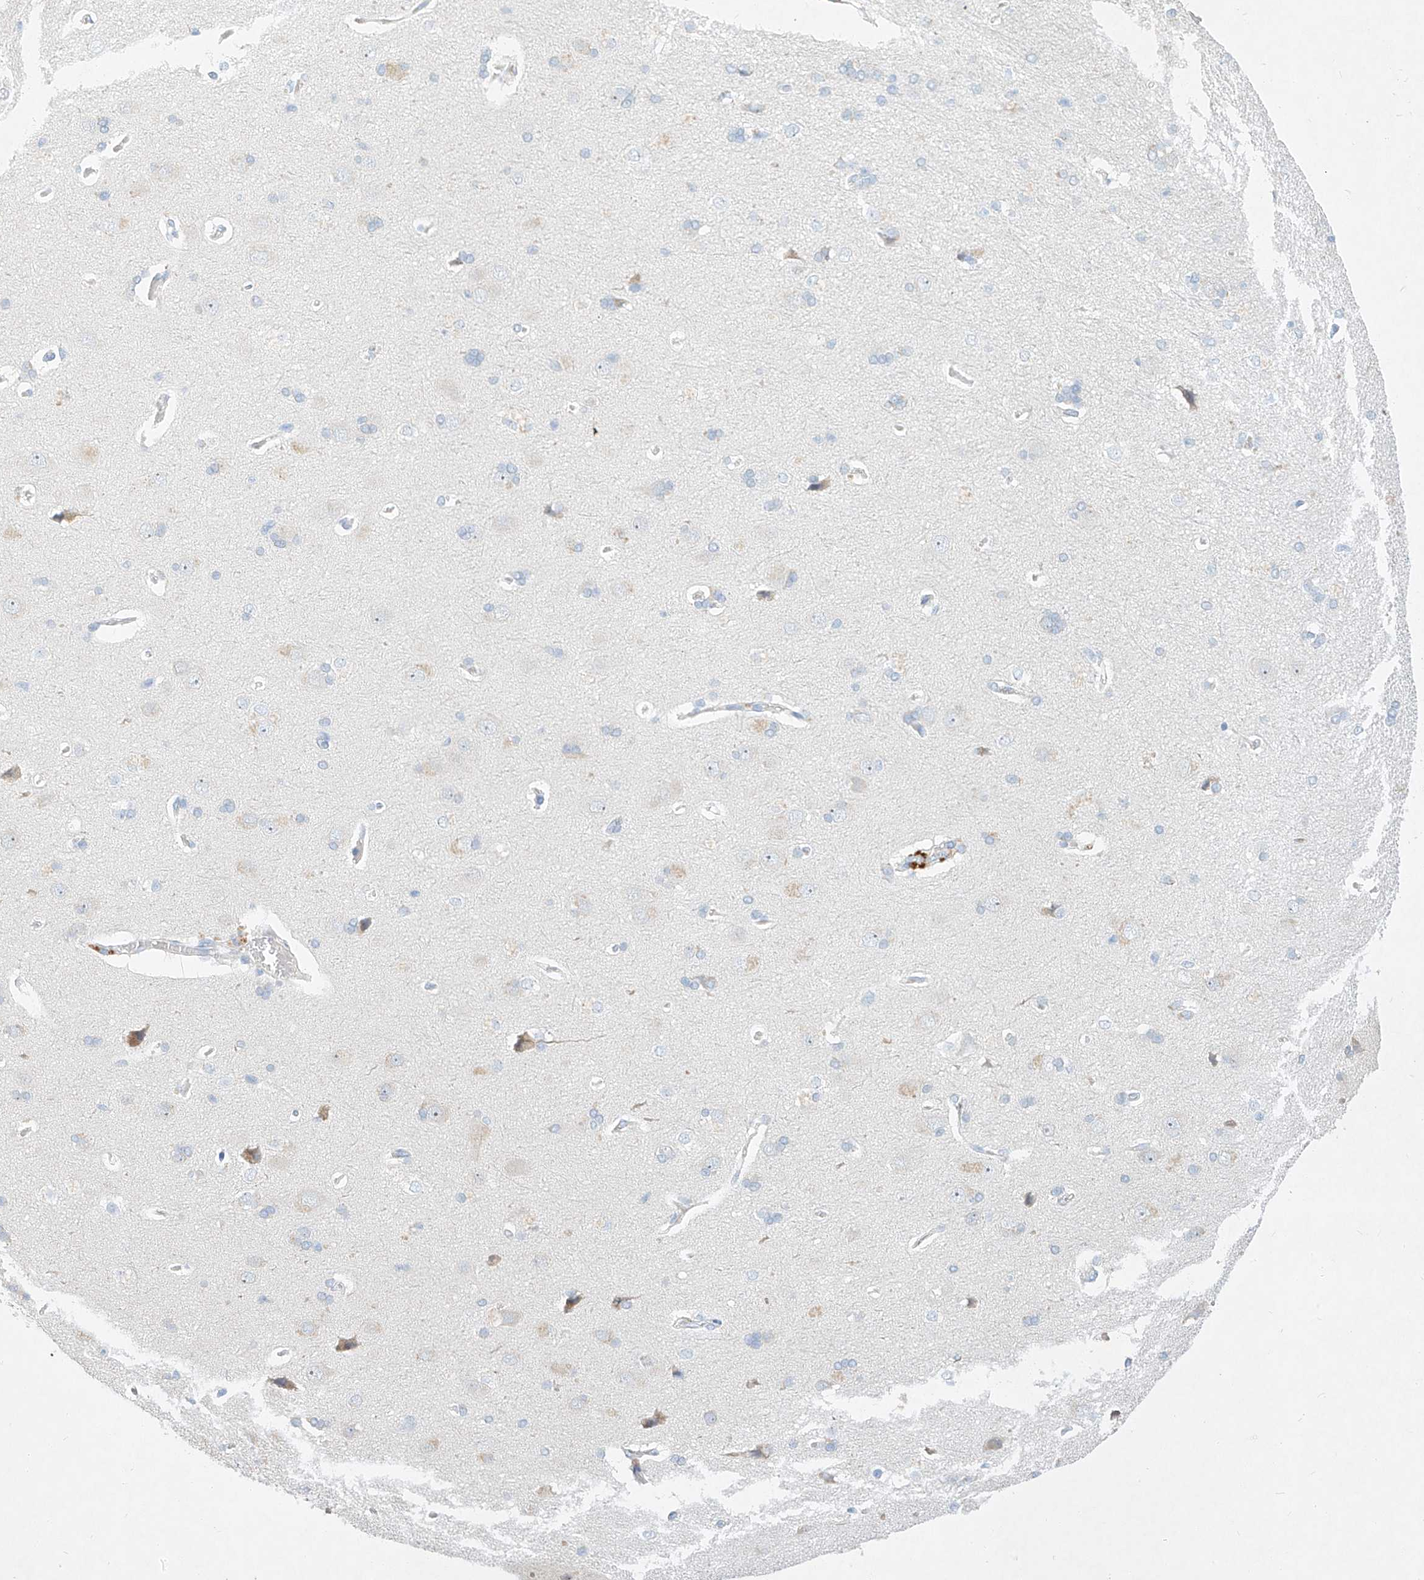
{"staining": {"intensity": "negative", "quantity": "none", "location": "none"}, "tissue": "cerebral cortex", "cell_type": "Endothelial cells", "image_type": "normal", "snomed": [{"axis": "morphology", "description": "Normal tissue, NOS"}, {"axis": "topography", "description": "Cerebral cortex"}], "caption": "The micrograph displays no significant positivity in endothelial cells of cerebral cortex.", "gene": "SYTL3", "patient": {"sex": "male", "age": 62}}